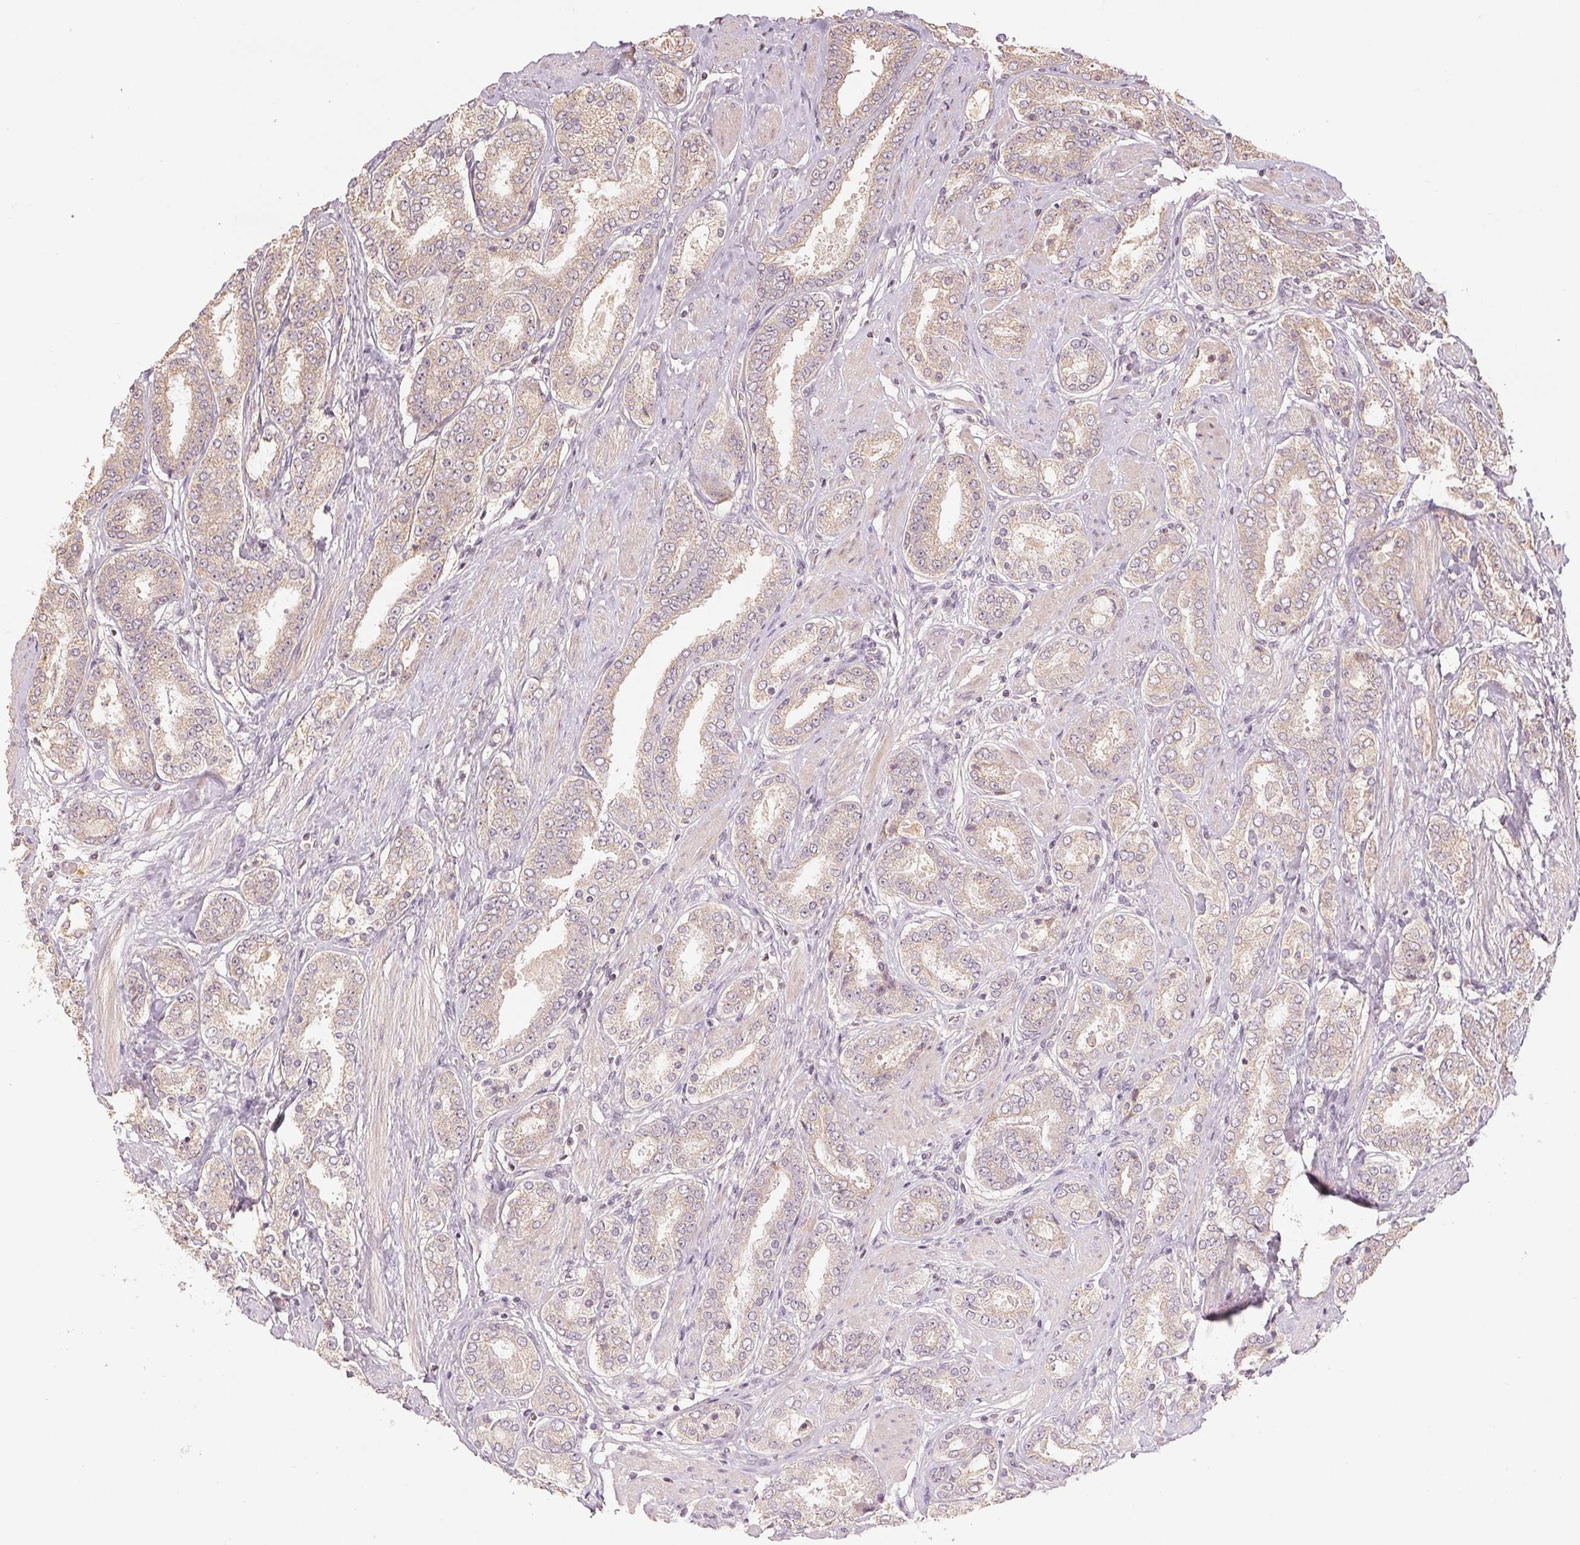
{"staining": {"intensity": "negative", "quantity": "none", "location": "none"}, "tissue": "prostate cancer", "cell_type": "Tumor cells", "image_type": "cancer", "snomed": [{"axis": "morphology", "description": "Adenocarcinoma, High grade"}, {"axis": "topography", "description": "Prostate"}], "caption": "An IHC photomicrograph of adenocarcinoma (high-grade) (prostate) is shown. There is no staining in tumor cells of adenocarcinoma (high-grade) (prostate).", "gene": "COX14", "patient": {"sex": "male", "age": 63}}